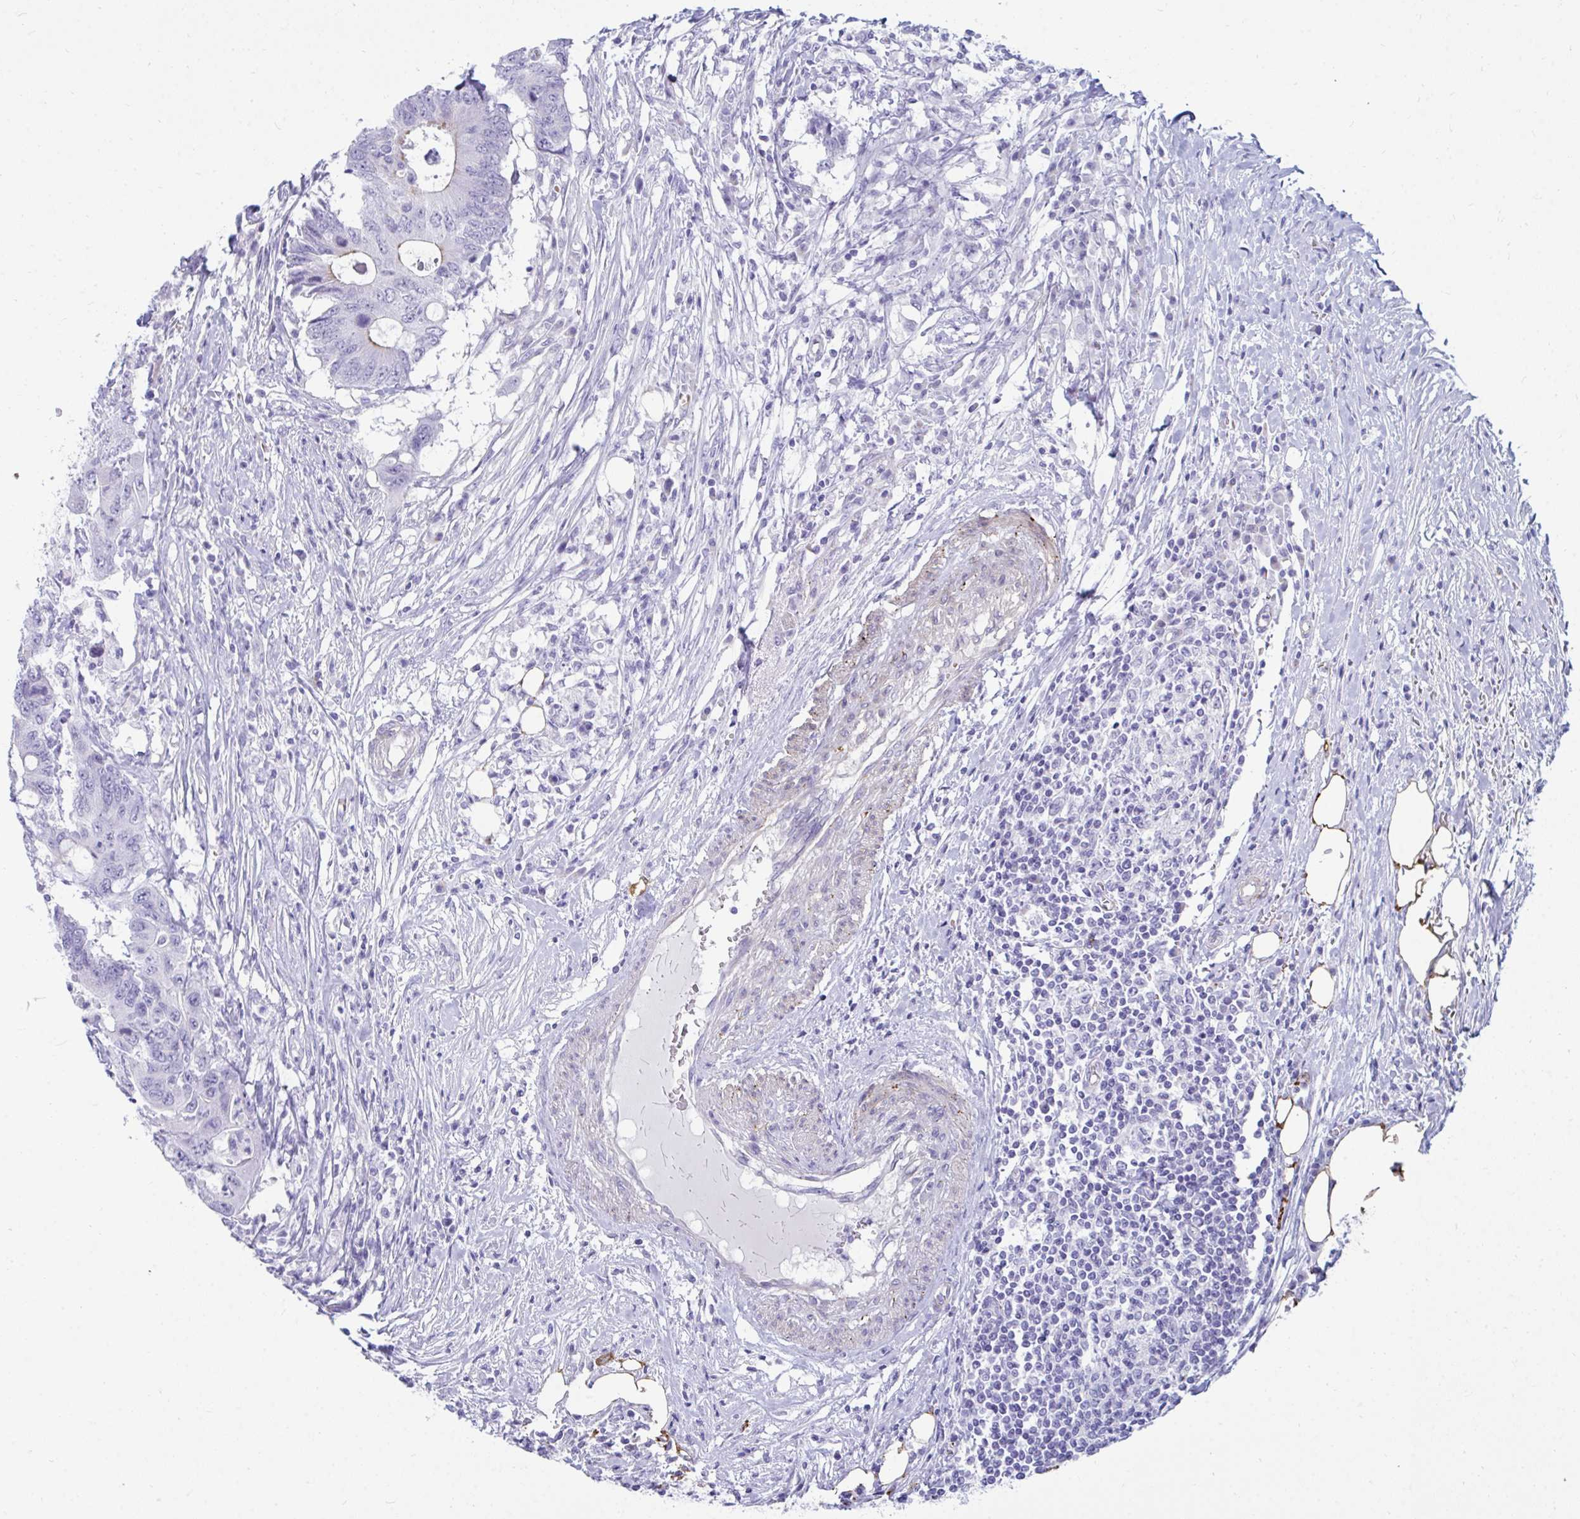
{"staining": {"intensity": "negative", "quantity": "none", "location": "none"}, "tissue": "colorectal cancer", "cell_type": "Tumor cells", "image_type": "cancer", "snomed": [{"axis": "morphology", "description": "Adenocarcinoma, NOS"}, {"axis": "topography", "description": "Colon"}], "caption": "Tumor cells show no significant positivity in colorectal cancer (adenocarcinoma).", "gene": "UBL3", "patient": {"sex": "male", "age": 71}}